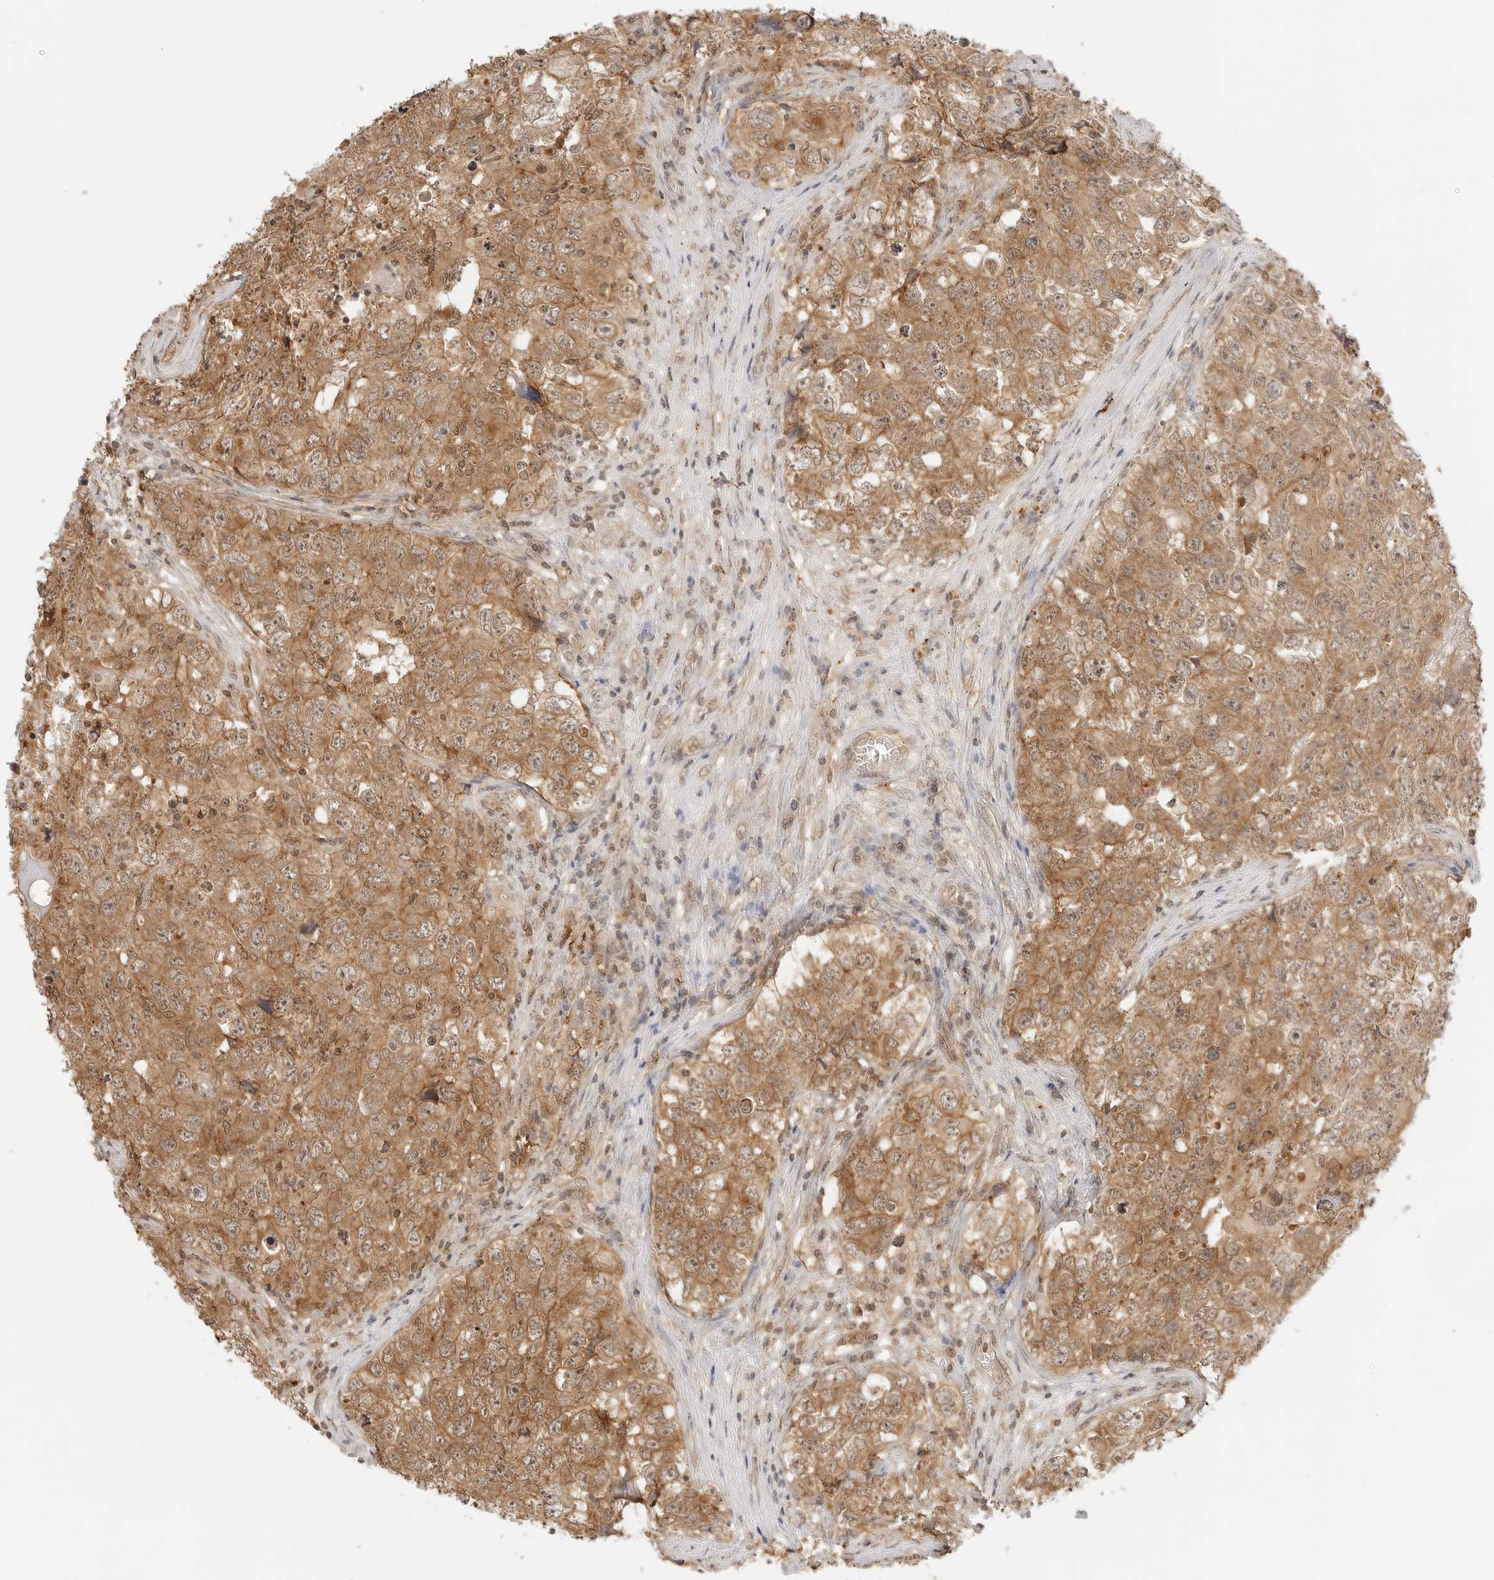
{"staining": {"intensity": "moderate", "quantity": ">75%", "location": "cytoplasmic/membranous"}, "tissue": "testis cancer", "cell_type": "Tumor cells", "image_type": "cancer", "snomed": [{"axis": "morphology", "description": "Seminoma, NOS"}, {"axis": "morphology", "description": "Carcinoma, Embryonal, NOS"}, {"axis": "topography", "description": "Testis"}], "caption": "Testis seminoma tissue demonstrates moderate cytoplasmic/membranous staining in about >75% of tumor cells", "gene": "EPHA1", "patient": {"sex": "male", "age": 43}}